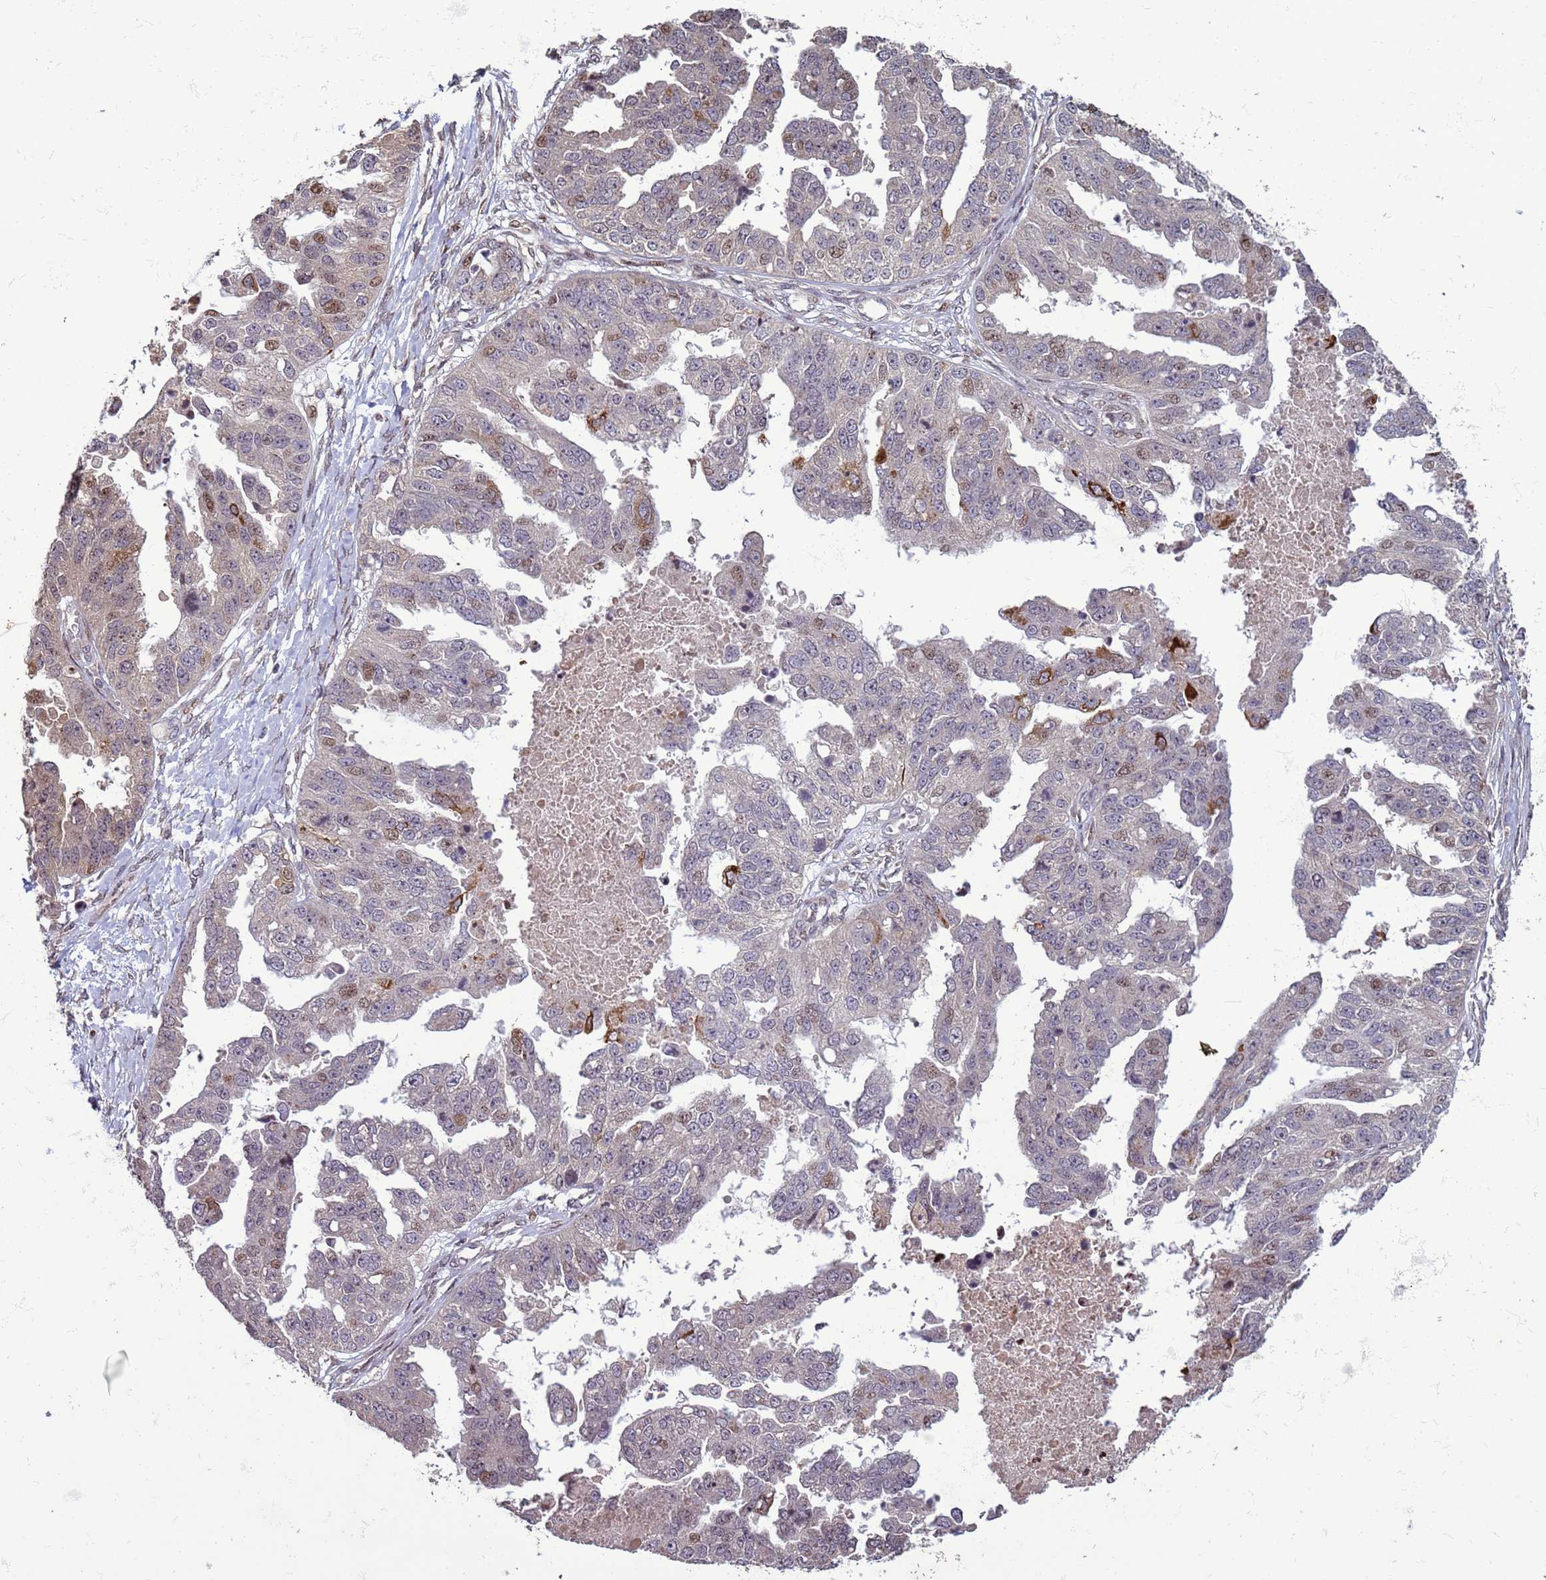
{"staining": {"intensity": "weak", "quantity": "<25%", "location": "cytoplasmic/membranous,nuclear"}, "tissue": "ovarian cancer", "cell_type": "Tumor cells", "image_type": "cancer", "snomed": [{"axis": "morphology", "description": "Cystadenocarcinoma, serous, NOS"}, {"axis": "topography", "description": "Ovary"}], "caption": "Tumor cells are negative for brown protein staining in ovarian serous cystadenocarcinoma. Nuclei are stained in blue.", "gene": "HGH1", "patient": {"sex": "female", "age": 58}}